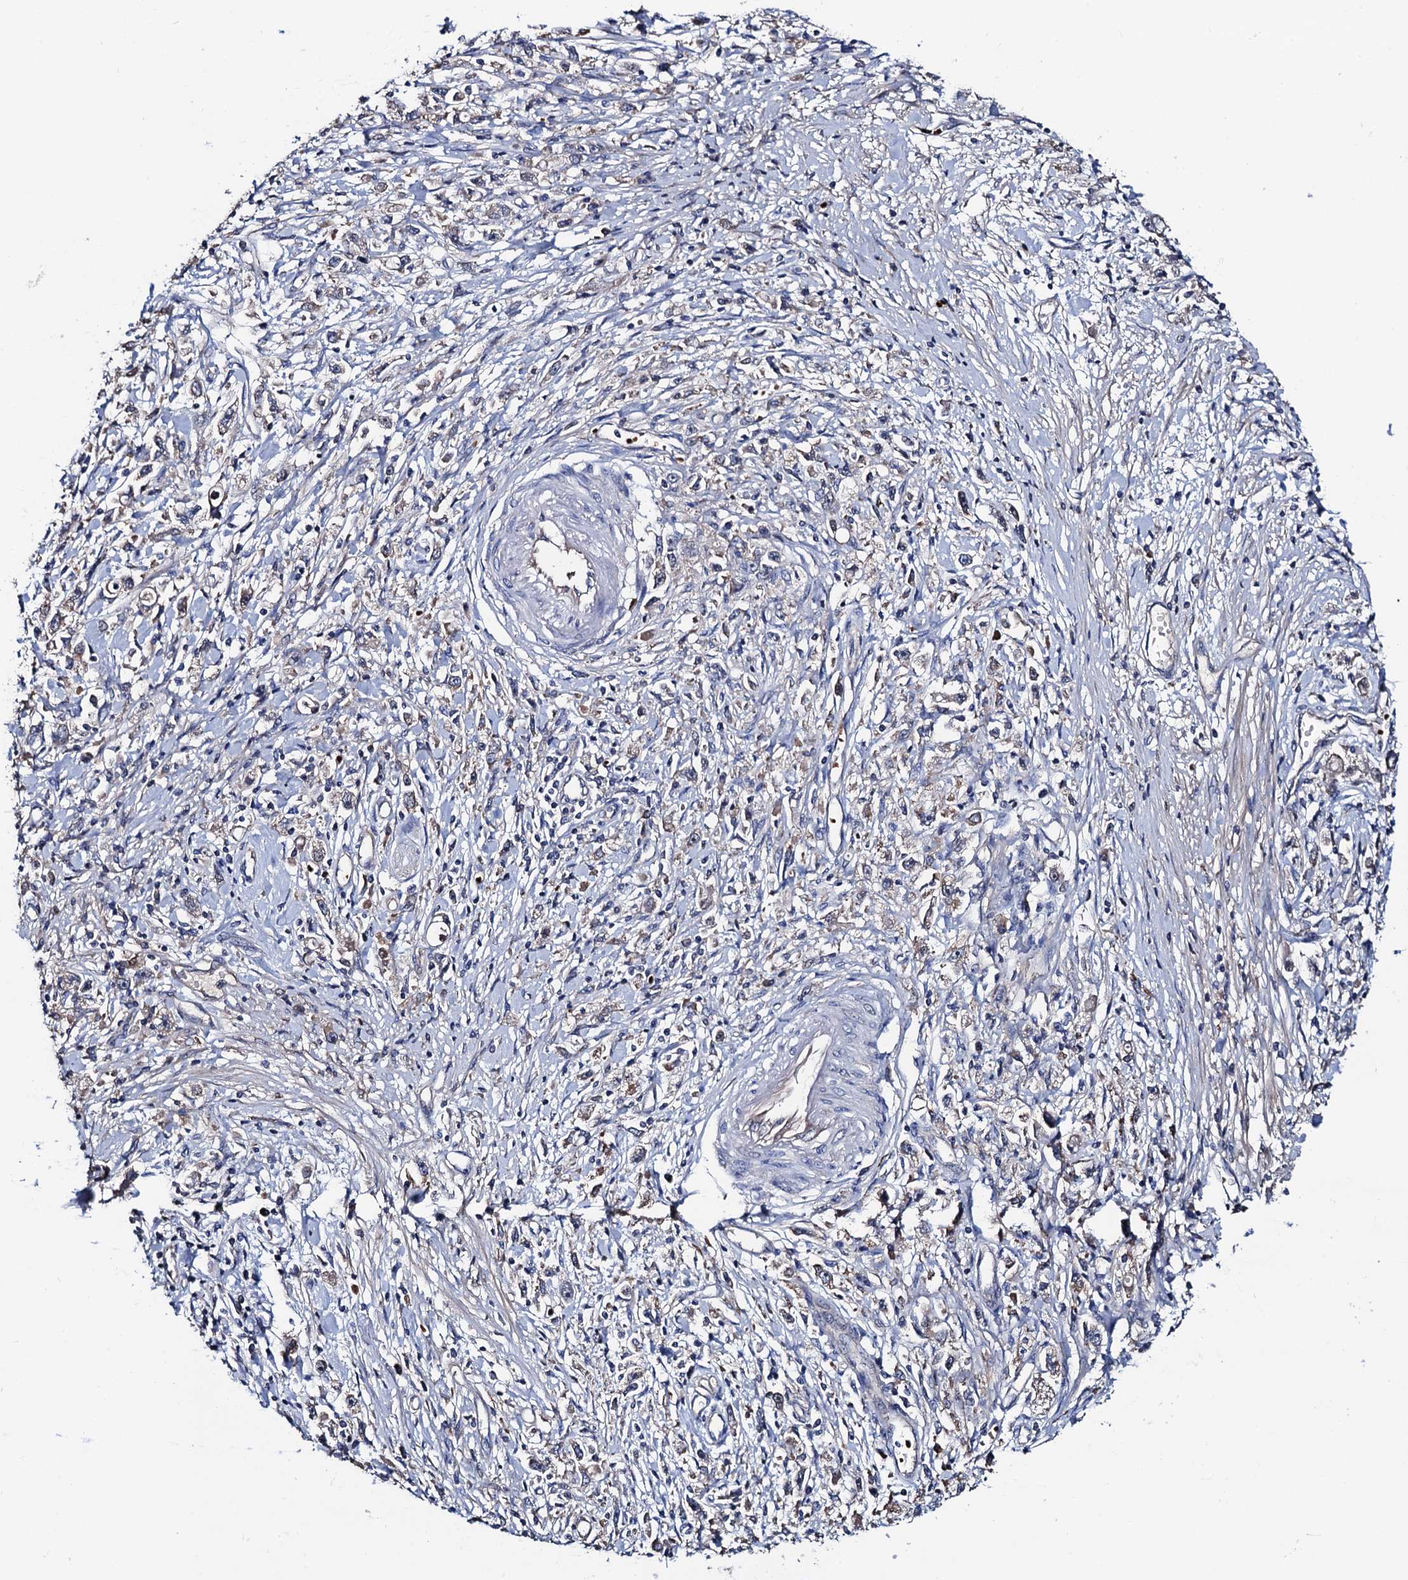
{"staining": {"intensity": "weak", "quantity": "<25%", "location": "cytoplasmic/membranous"}, "tissue": "stomach cancer", "cell_type": "Tumor cells", "image_type": "cancer", "snomed": [{"axis": "morphology", "description": "Adenocarcinoma, NOS"}, {"axis": "topography", "description": "Stomach"}], "caption": "Immunohistochemistry histopathology image of neoplastic tissue: stomach adenocarcinoma stained with DAB (3,3'-diaminobenzidine) reveals no significant protein staining in tumor cells. The staining was performed using DAB (3,3'-diaminobenzidine) to visualize the protein expression in brown, while the nuclei were stained in blue with hematoxylin (Magnification: 20x).", "gene": "TRMT112", "patient": {"sex": "female", "age": 59}}